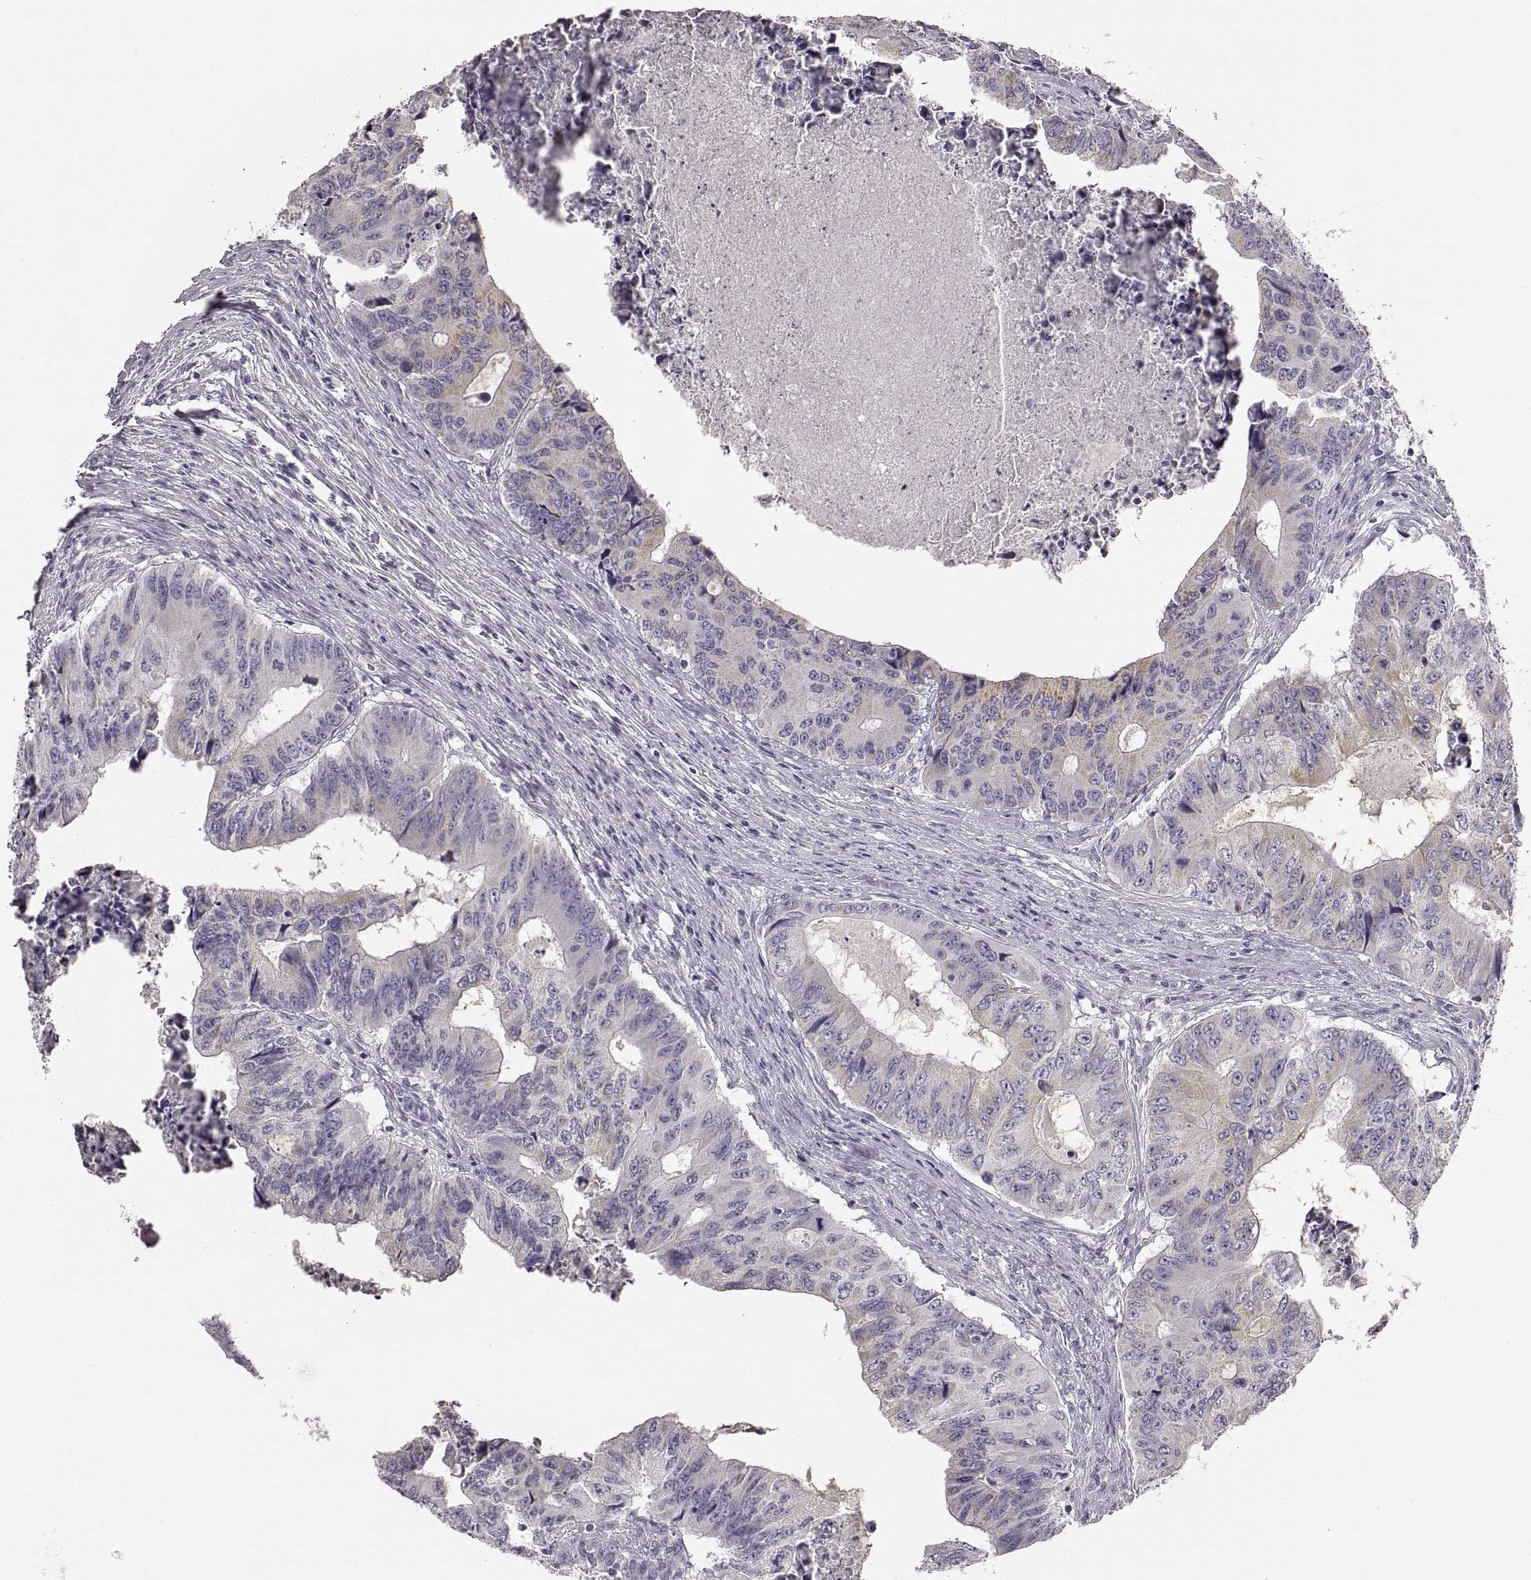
{"staining": {"intensity": "negative", "quantity": "none", "location": "none"}, "tissue": "colorectal cancer", "cell_type": "Tumor cells", "image_type": "cancer", "snomed": [{"axis": "morphology", "description": "Adenocarcinoma, NOS"}, {"axis": "topography", "description": "Colon"}], "caption": "A high-resolution micrograph shows immunohistochemistry staining of colorectal cancer (adenocarcinoma), which displays no significant positivity in tumor cells. Brightfield microscopy of immunohistochemistry (IHC) stained with DAB (brown) and hematoxylin (blue), captured at high magnification.", "gene": "RDH13", "patient": {"sex": "male", "age": 53}}